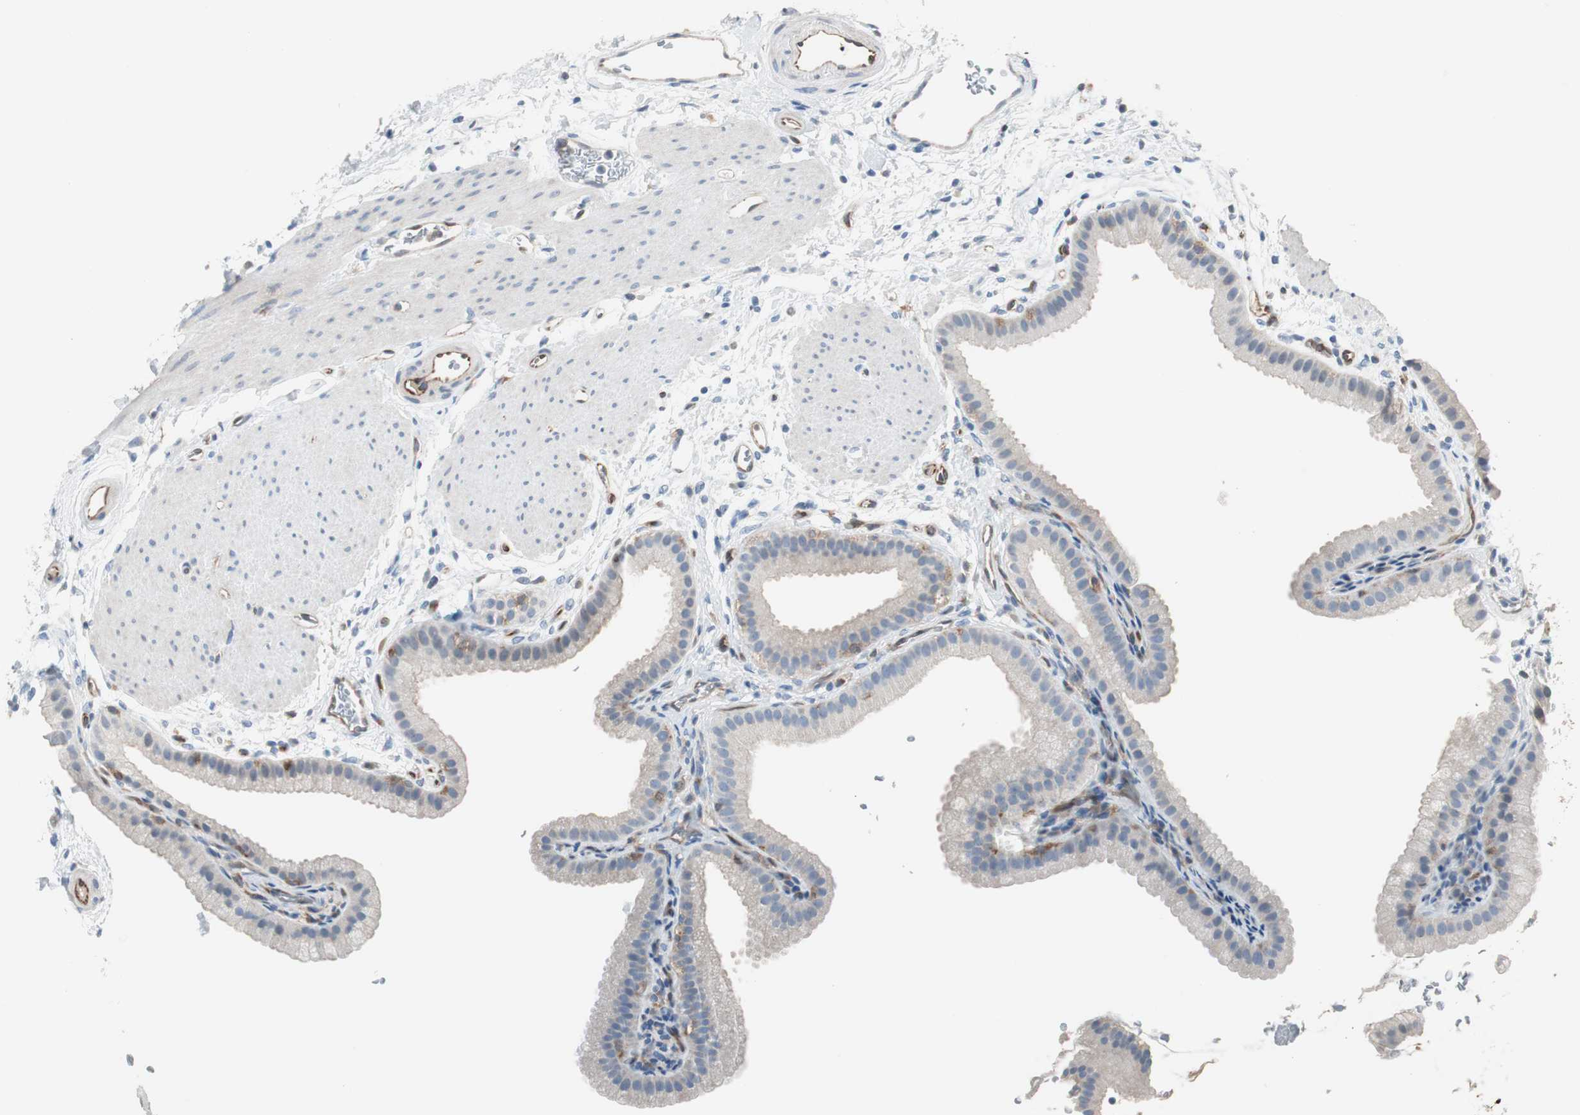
{"staining": {"intensity": "weak", "quantity": "25%-75%", "location": "cytoplasmic/membranous"}, "tissue": "gallbladder", "cell_type": "Glandular cells", "image_type": "normal", "snomed": [{"axis": "morphology", "description": "Normal tissue, NOS"}, {"axis": "topography", "description": "Gallbladder"}], "caption": "Protein staining of unremarkable gallbladder demonstrates weak cytoplasmic/membranous staining in about 25%-75% of glandular cells.", "gene": "SWAP70", "patient": {"sex": "female", "age": 64}}